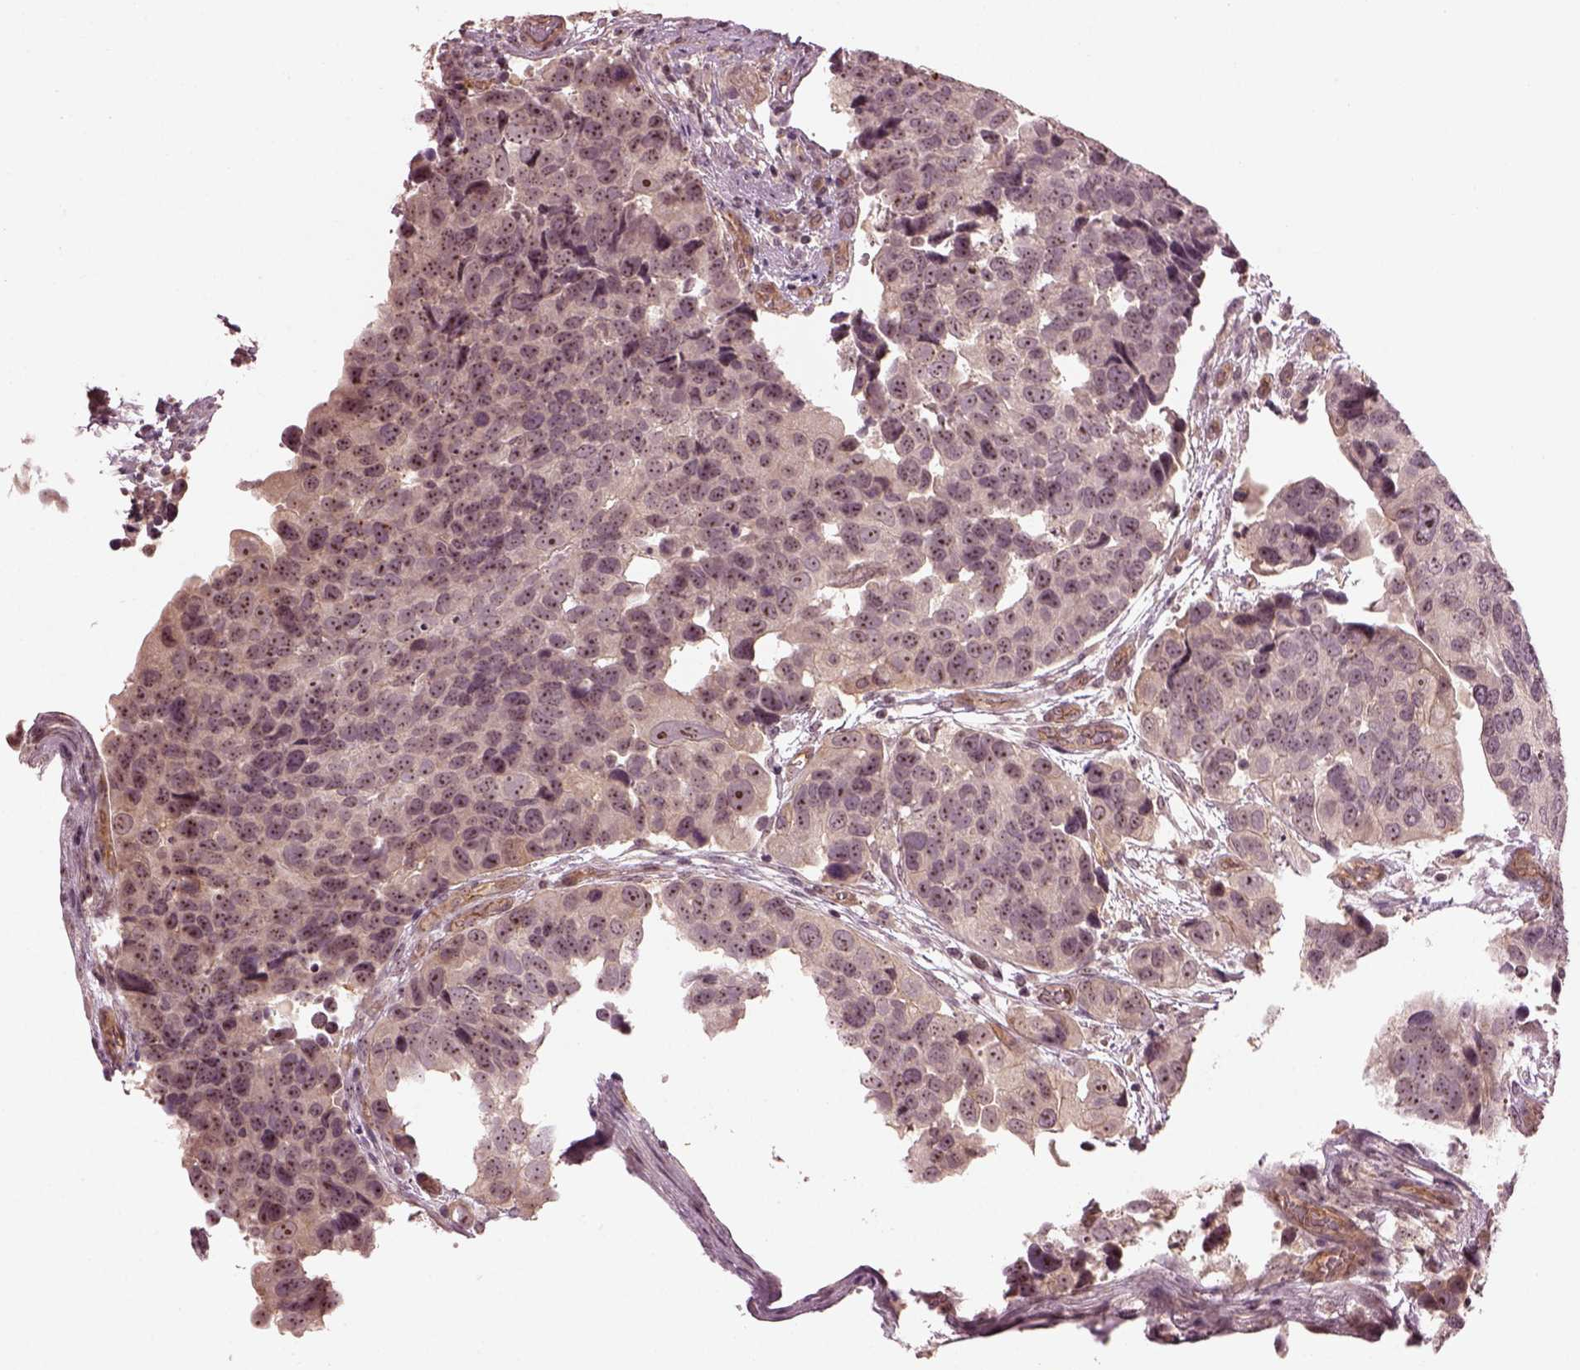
{"staining": {"intensity": "moderate", "quantity": "25%-75%", "location": "nuclear"}, "tissue": "urothelial cancer", "cell_type": "Tumor cells", "image_type": "cancer", "snomed": [{"axis": "morphology", "description": "Urothelial carcinoma, High grade"}, {"axis": "topography", "description": "Urinary bladder"}], "caption": "Tumor cells reveal moderate nuclear expression in about 25%-75% of cells in urothelial cancer.", "gene": "GNRH1", "patient": {"sex": "male", "age": 60}}